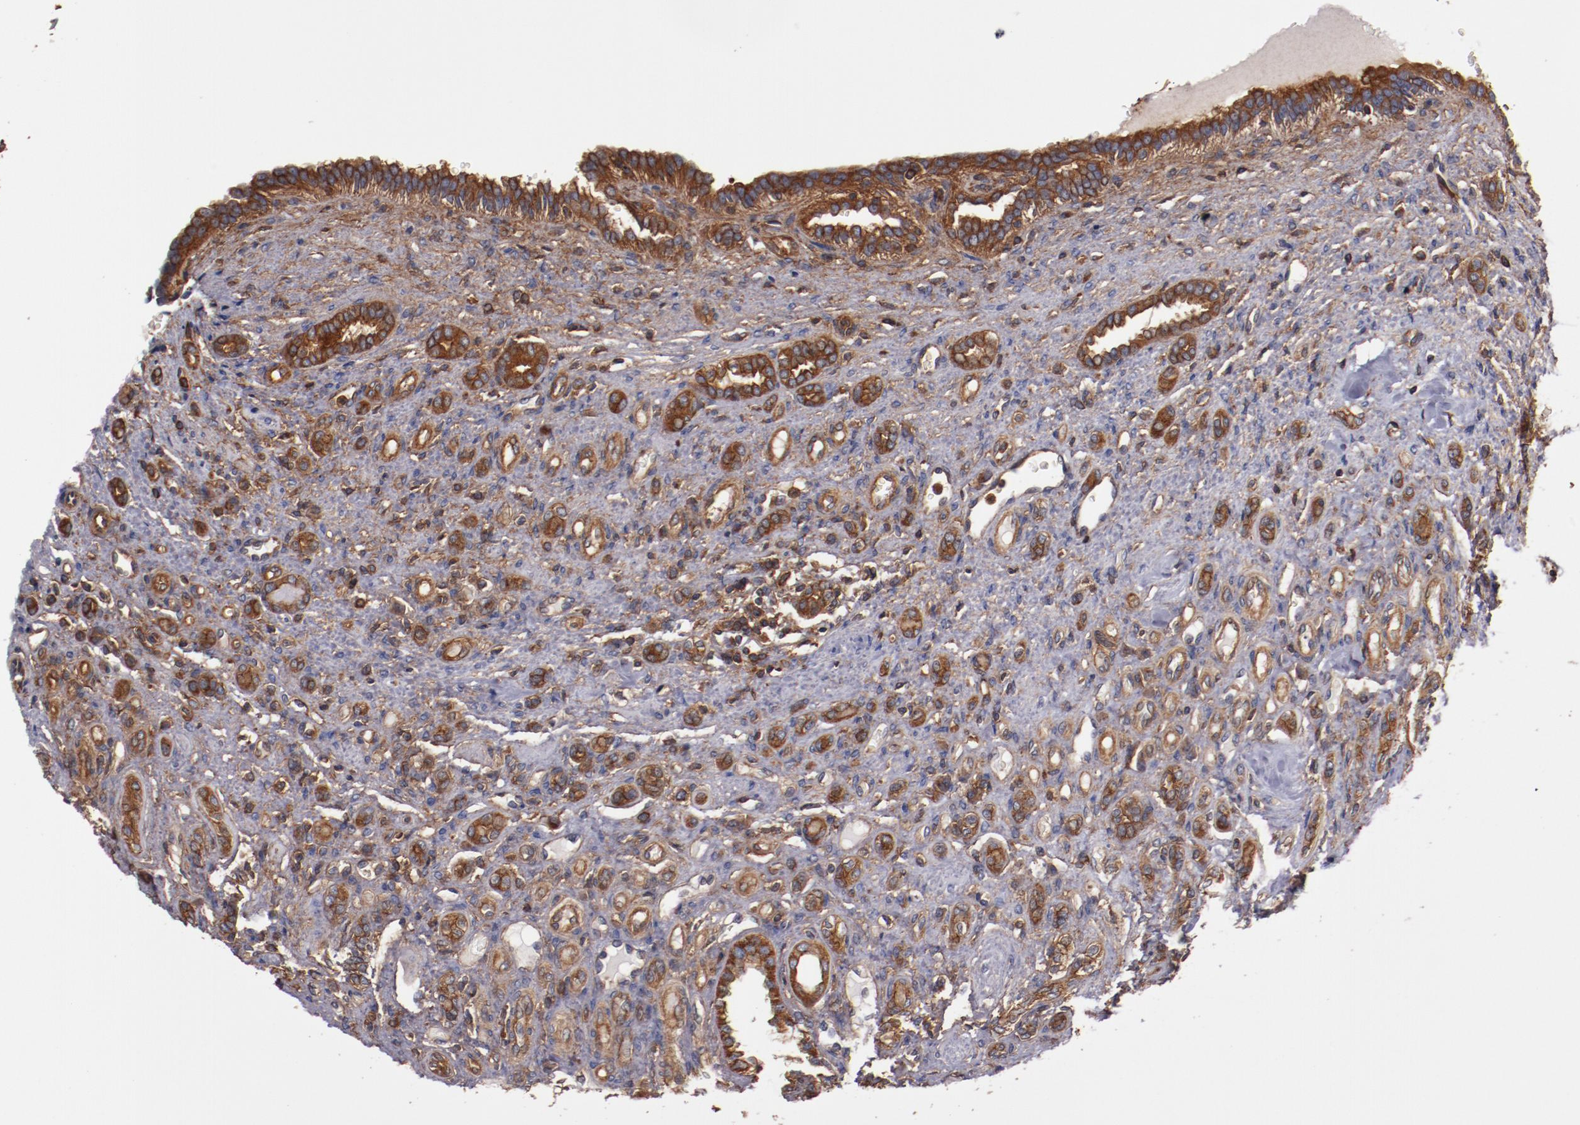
{"staining": {"intensity": "strong", "quantity": ">75%", "location": "cytoplasmic/membranous"}, "tissue": "renal cancer", "cell_type": "Tumor cells", "image_type": "cancer", "snomed": [{"axis": "morphology", "description": "Inflammation, NOS"}, {"axis": "morphology", "description": "Adenocarcinoma, NOS"}, {"axis": "topography", "description": "Kidney"}], "caption": "Immunohistochemical staining of renal adenocarcinoma demonstrates strong cytoplasmic/membranous protein positivity in about >75% of tumor cells.", "gene": "TMOD3", "patient": {"sex": "male", "age": 68}}